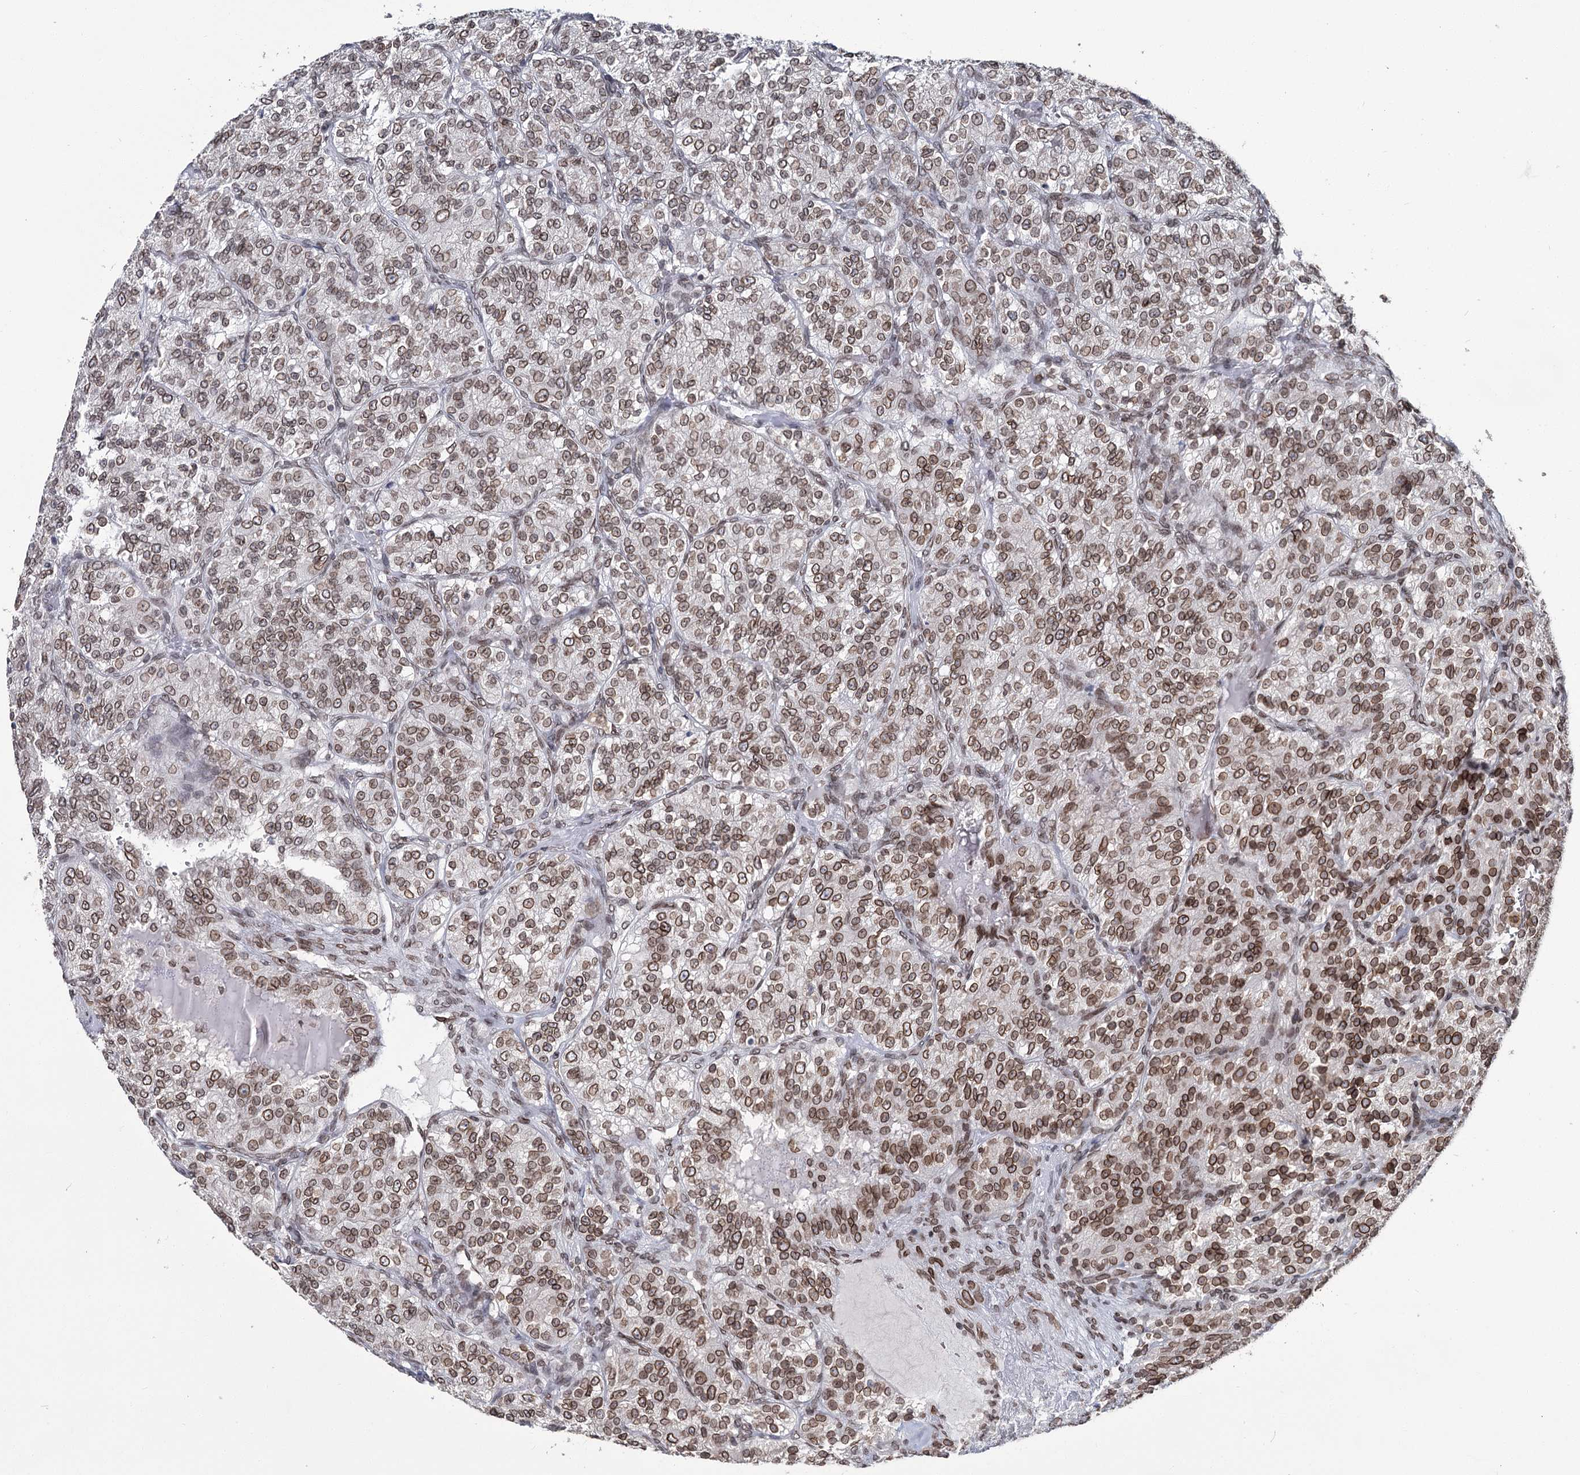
{"staining": {"intensity": "moderate", "quantity": ">75%", "location": "cytoplasmic/membranous,nuclear"}, "tissue": "renal cancer", "cell_type": "Tumor cells", "image_type": "cancer", "snomed": [{"axis": "morphology", "description": "Adenocarcinoma, NOS"}, {"axis": "topography", "description": "Kidney"}], "caption": "Adenocarcinoma (renal) stained with immunohistochemistry displays moderate cytoplasmic/membranous and nuclear staining in approximately >75% of tumor cells. (IHC, brightfield microscopy, high magnification).", "gene": "KIAA0930", "patient": {"sex": "female", "age": 63}}